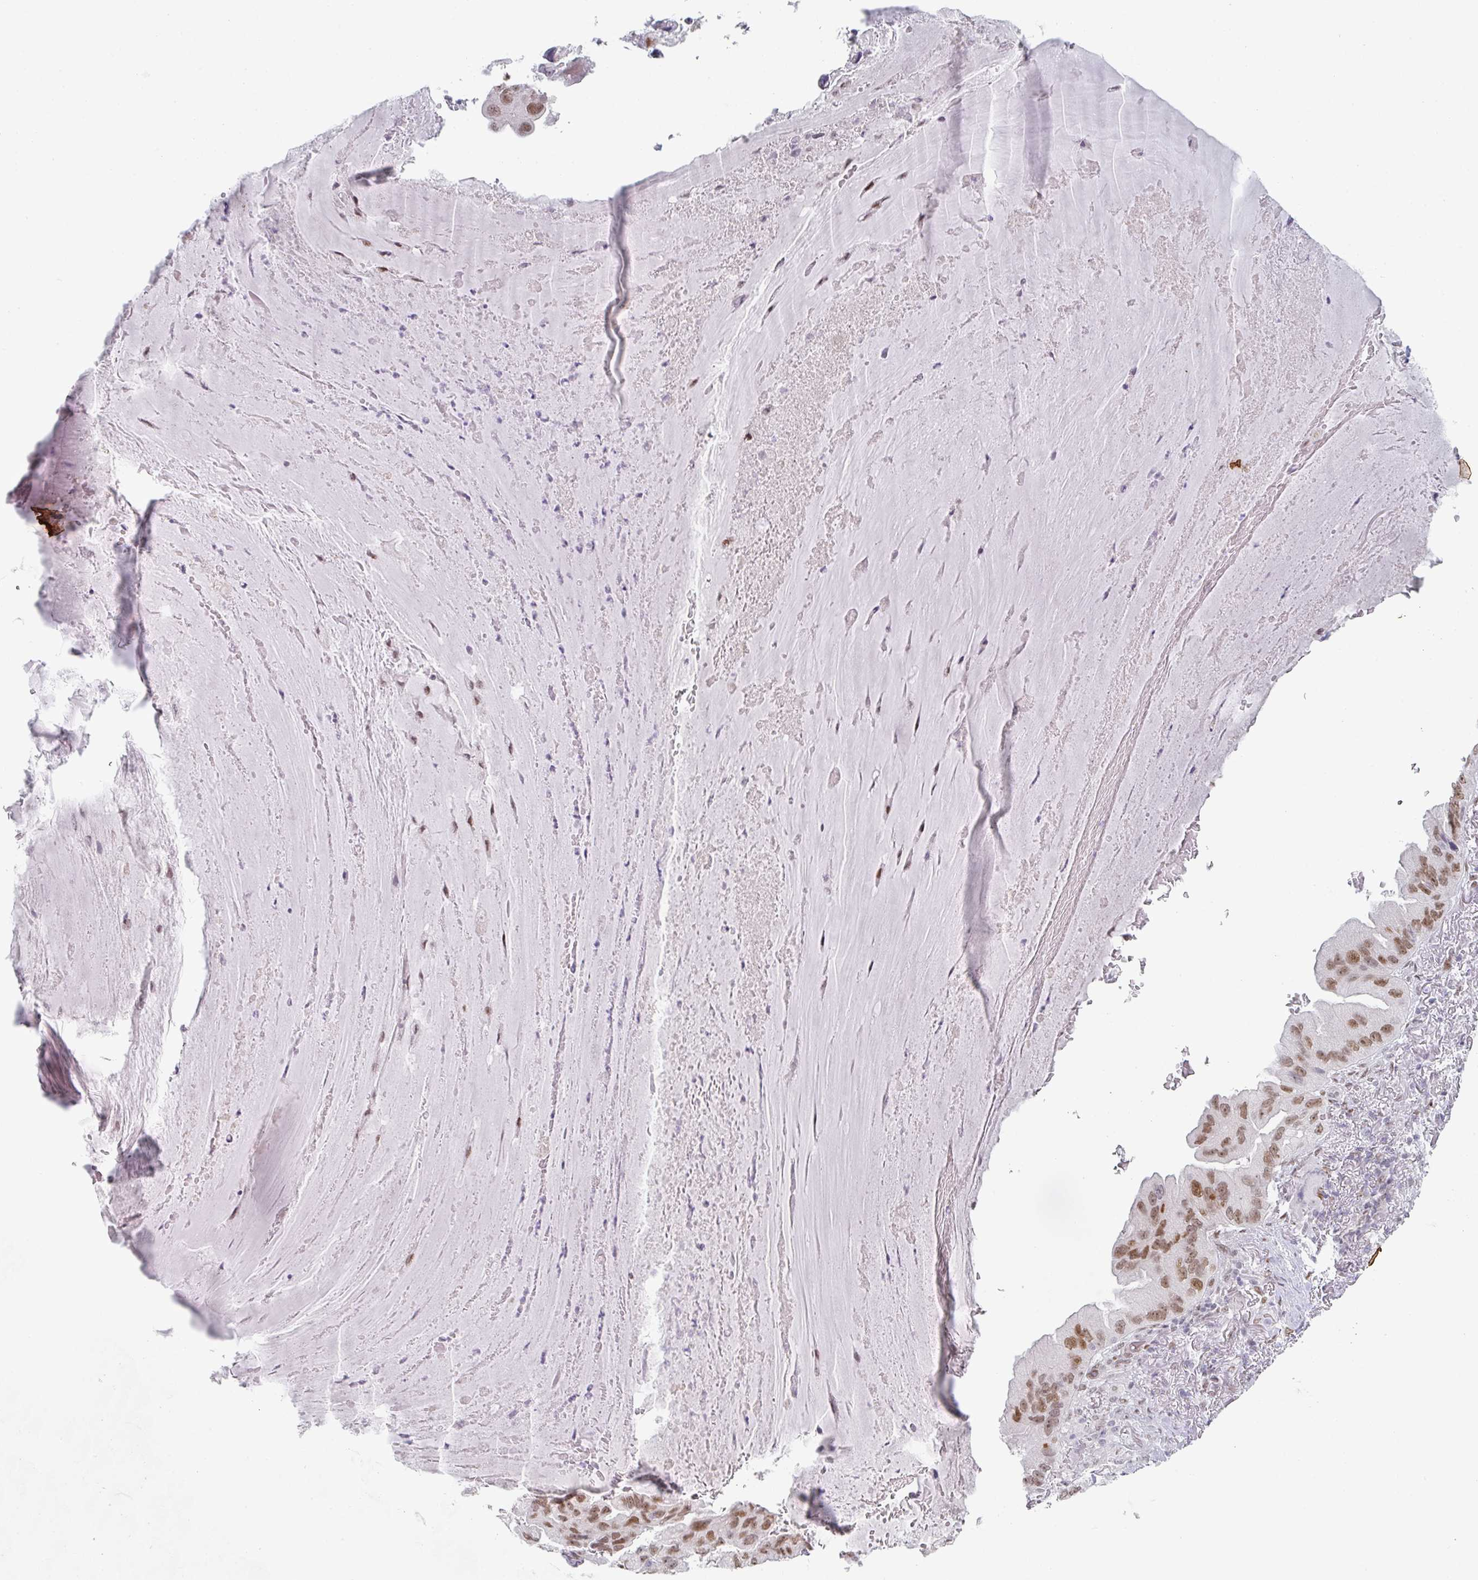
{"staining": {"intensity": "moderate", "quantity": ">75%", "location": "nuclear"}, "tissue": "lung cancer", "cell_type": "Tumor cells", "image_type": "cancer", "snomed": [{"axis": "morphology", "description": "Adenocarcinoma, NOS"}, {"axis": "topography", "description": "Lung"}], "caption": "Adenocarcinoma (lung) tissue displays moderate nuclear positivity in approximately >75% of tumor cells, visualized by immunohistochemistry.", "gene": "POU2AF2", "patient": {"sex": "female", "age": 69}}